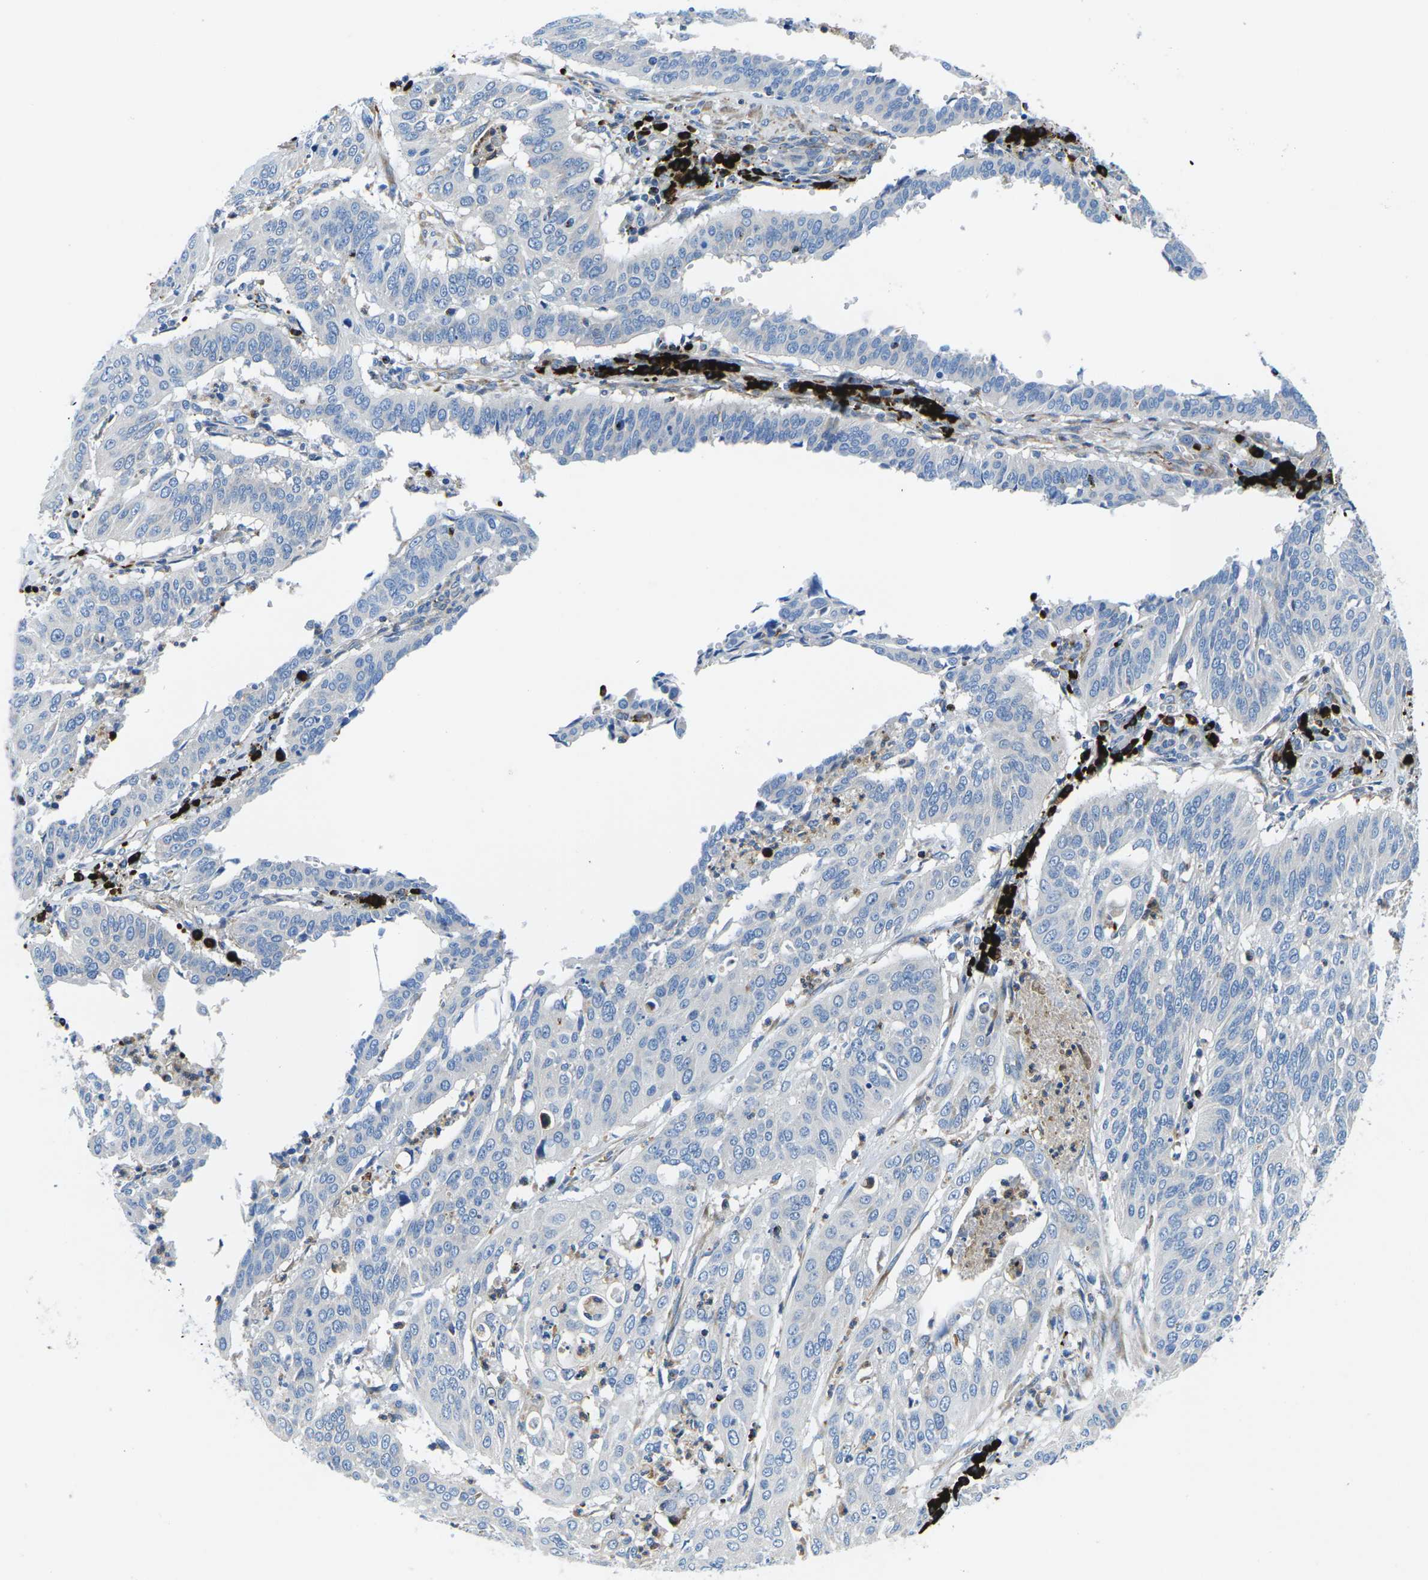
{"staining": {"intensity": "negative", "quantity": "none", "location": "none"}, "tissue": "cervical cancer", "cell_type": "Tumor cells", "image_type": "cancer", "snomed": [{"axis": "morphology", "description": "Normal tissue, NOS"}, {"axis": "morphology", "description": "Squamous cell carcinoma, NOS"}, {"axis": "topography", "description": "Cervix"}], "caption": "Tumor cells show no significant positivity in squamous cell carcinoma (cervical).", "gene": "MC4R", "patient": {"sex": "female", "age": 39}}